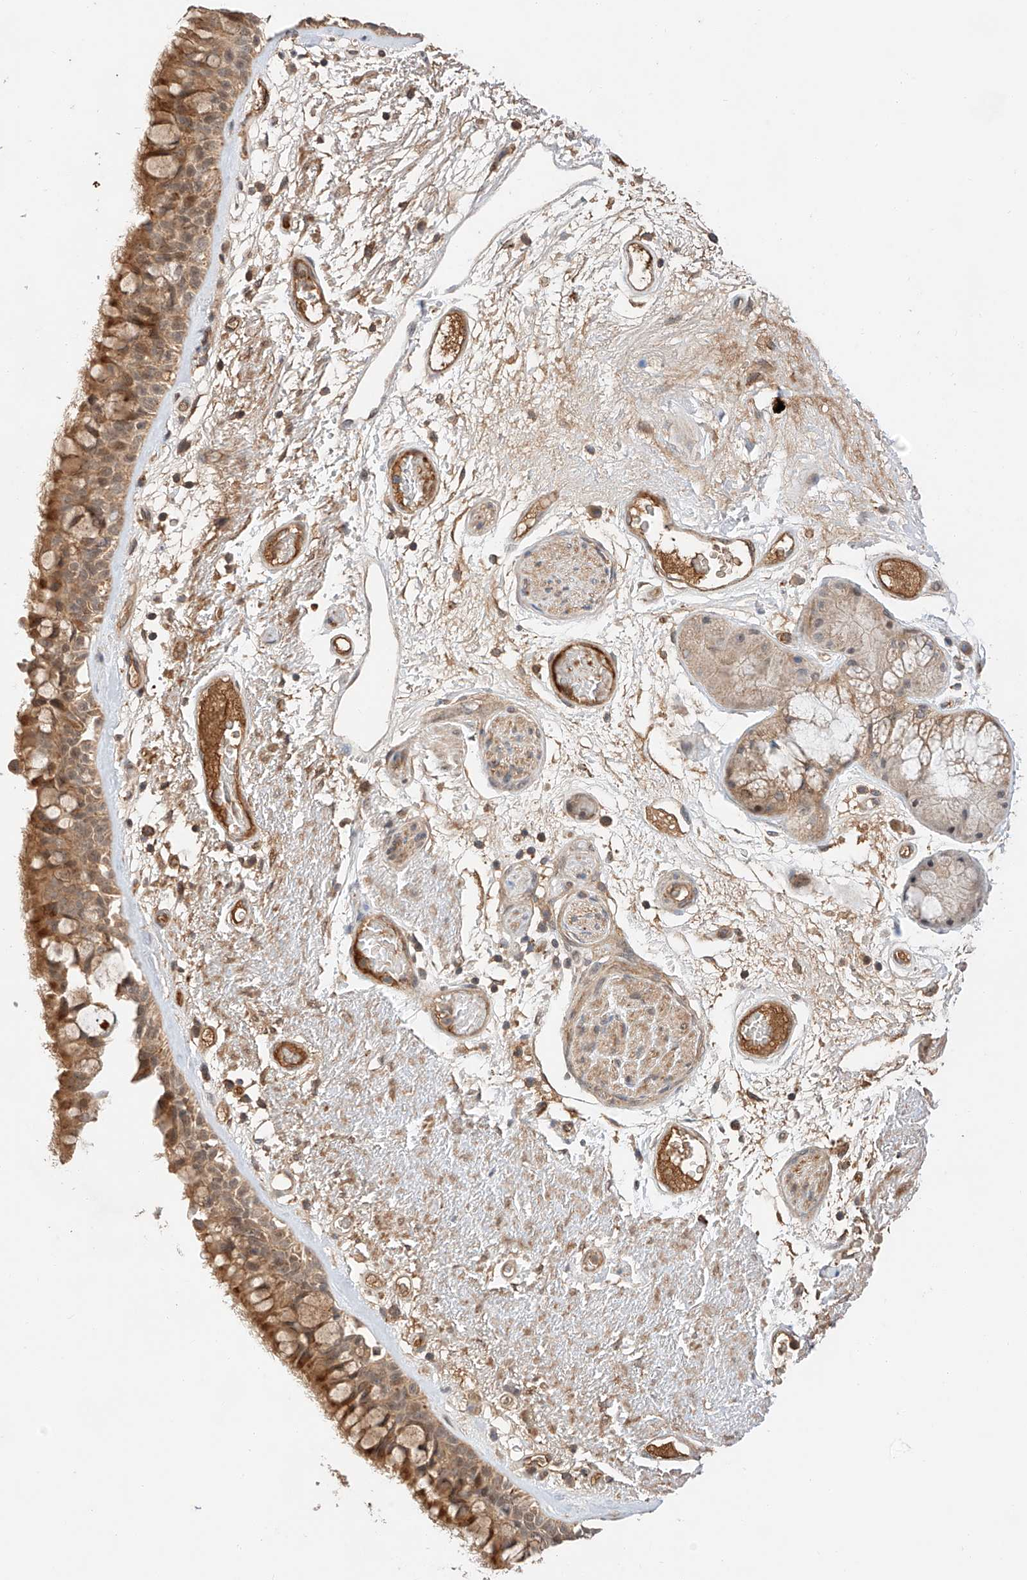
{"staining": {"intensity": "moderate", "quantity": ">75%", "location": "cytoplasmic/membranous"}, "tissue": "bronchus", "cell_type": "Respiratory epithelial cells", "image_type": "normal", "snomed": [{"axis": "morphology", "description": "Normal tissue, NOS"}, {"axis": "morphology", "description": "Squamous cell carcinoma, NOS"}, {"axis": "topography", "description": "Lymph node"}, {"axis": "topography", "description": "Bronchus"}, {"axis": "topography", "description": "Lung"}], "caption": "Brown immunohistochemical staining in unremarkable bronchus exhibits moderate cytoplasmic/membranous staining in approximately >75% of respiratory epithelial cells.", "gene": "RAB23", "patient": {"sex": "male", "age": 66}}